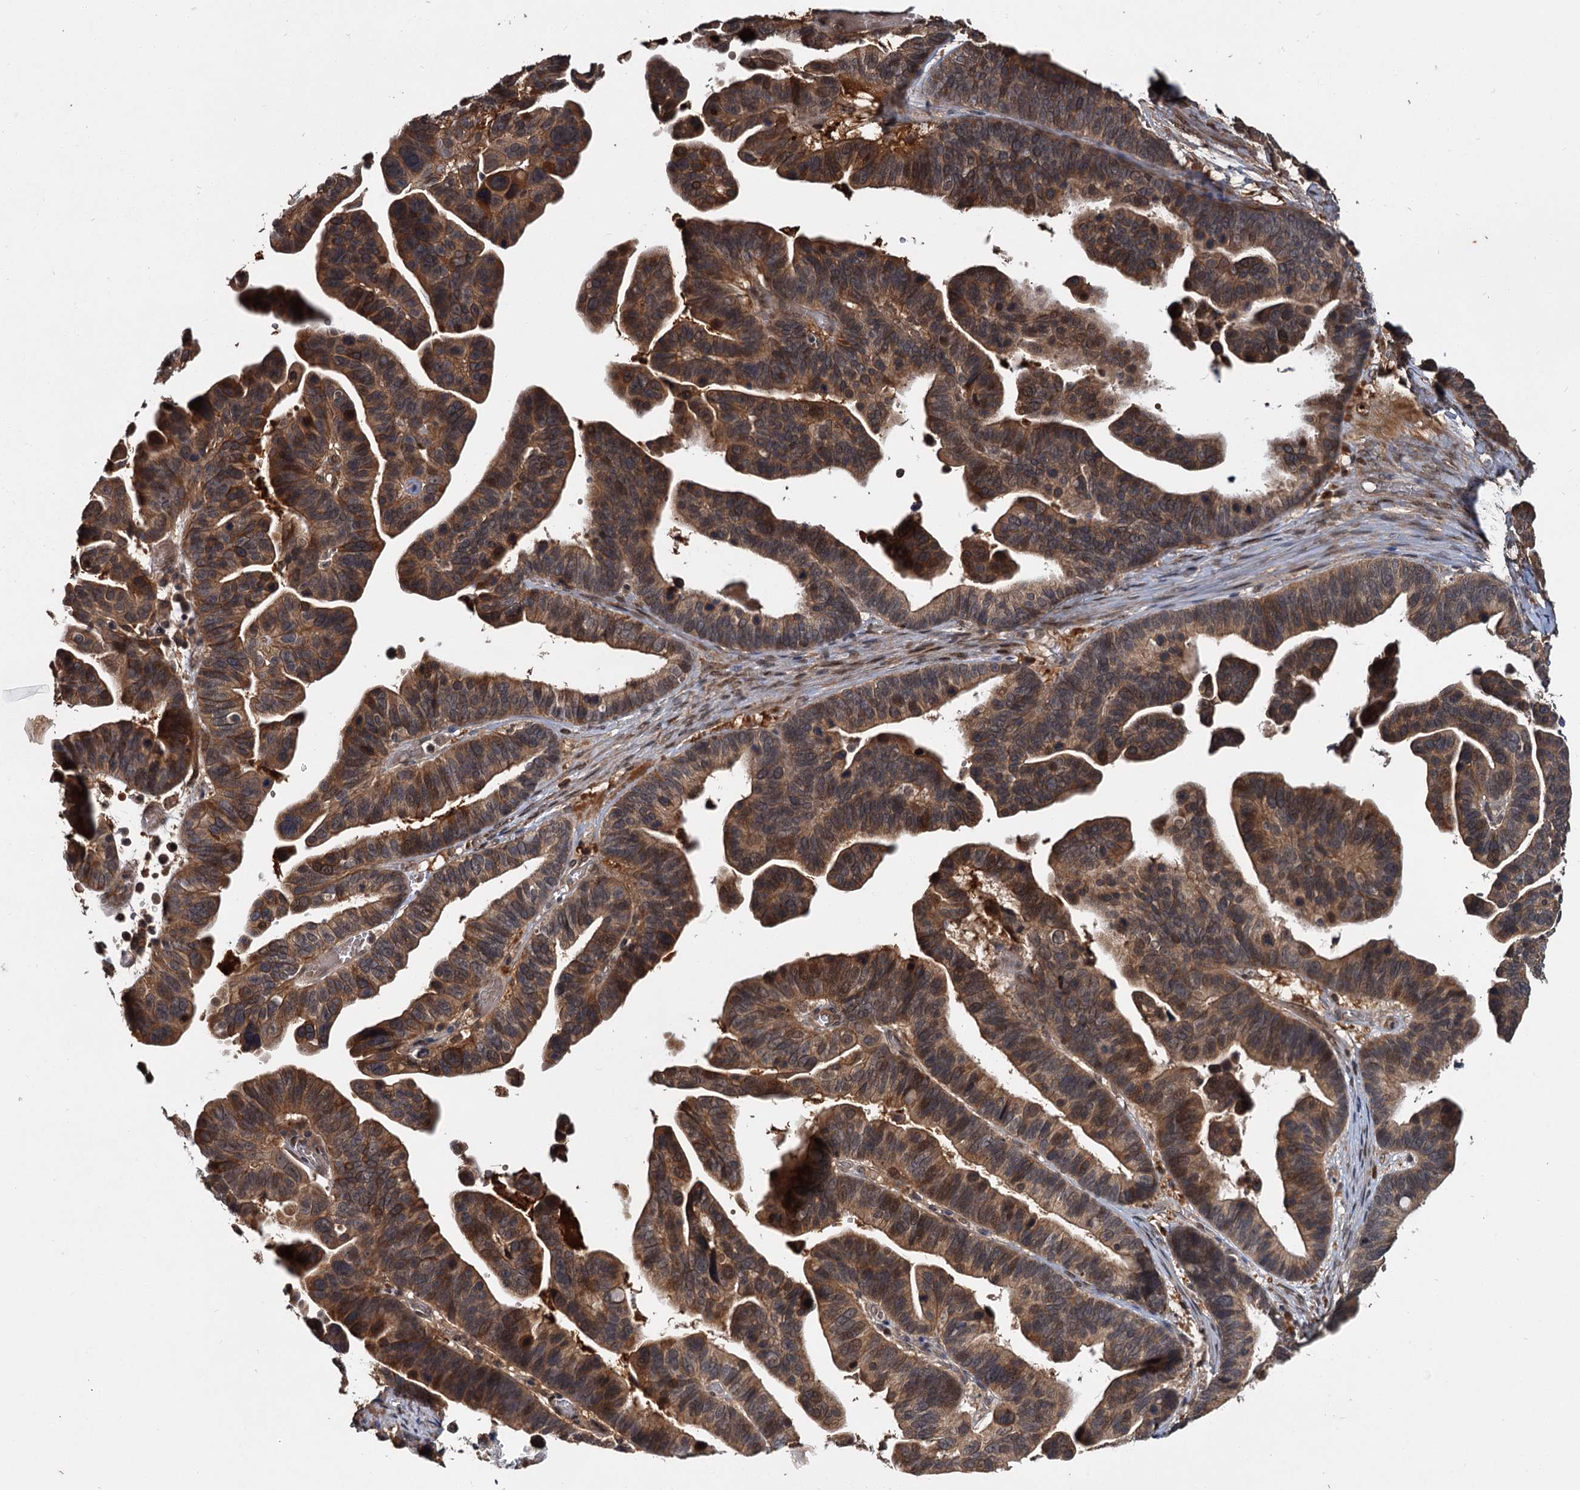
{"staining": {"intensity": "moderate", "quantity": ">75%", "location": "cytoplasmic/membranous,nuclear"}, "tissue": "ovarian cancer", "cell_type": "Tumor cells", "image_type": "cancer", "snomed": [{"axis": "morphology", "description": "Cystadenocarcinoma, serous, NOS"}, {"axis": "topography", "description": "Ovary"}], "caption": "Tumor cells exhibit moderate cytoplasmic/membranous and nuclear expression in about >75% of cells in ovarian serous cystadenocarcinoma.", "gene": "MBD6", "patient": {"sex": "female", "age": 56}}